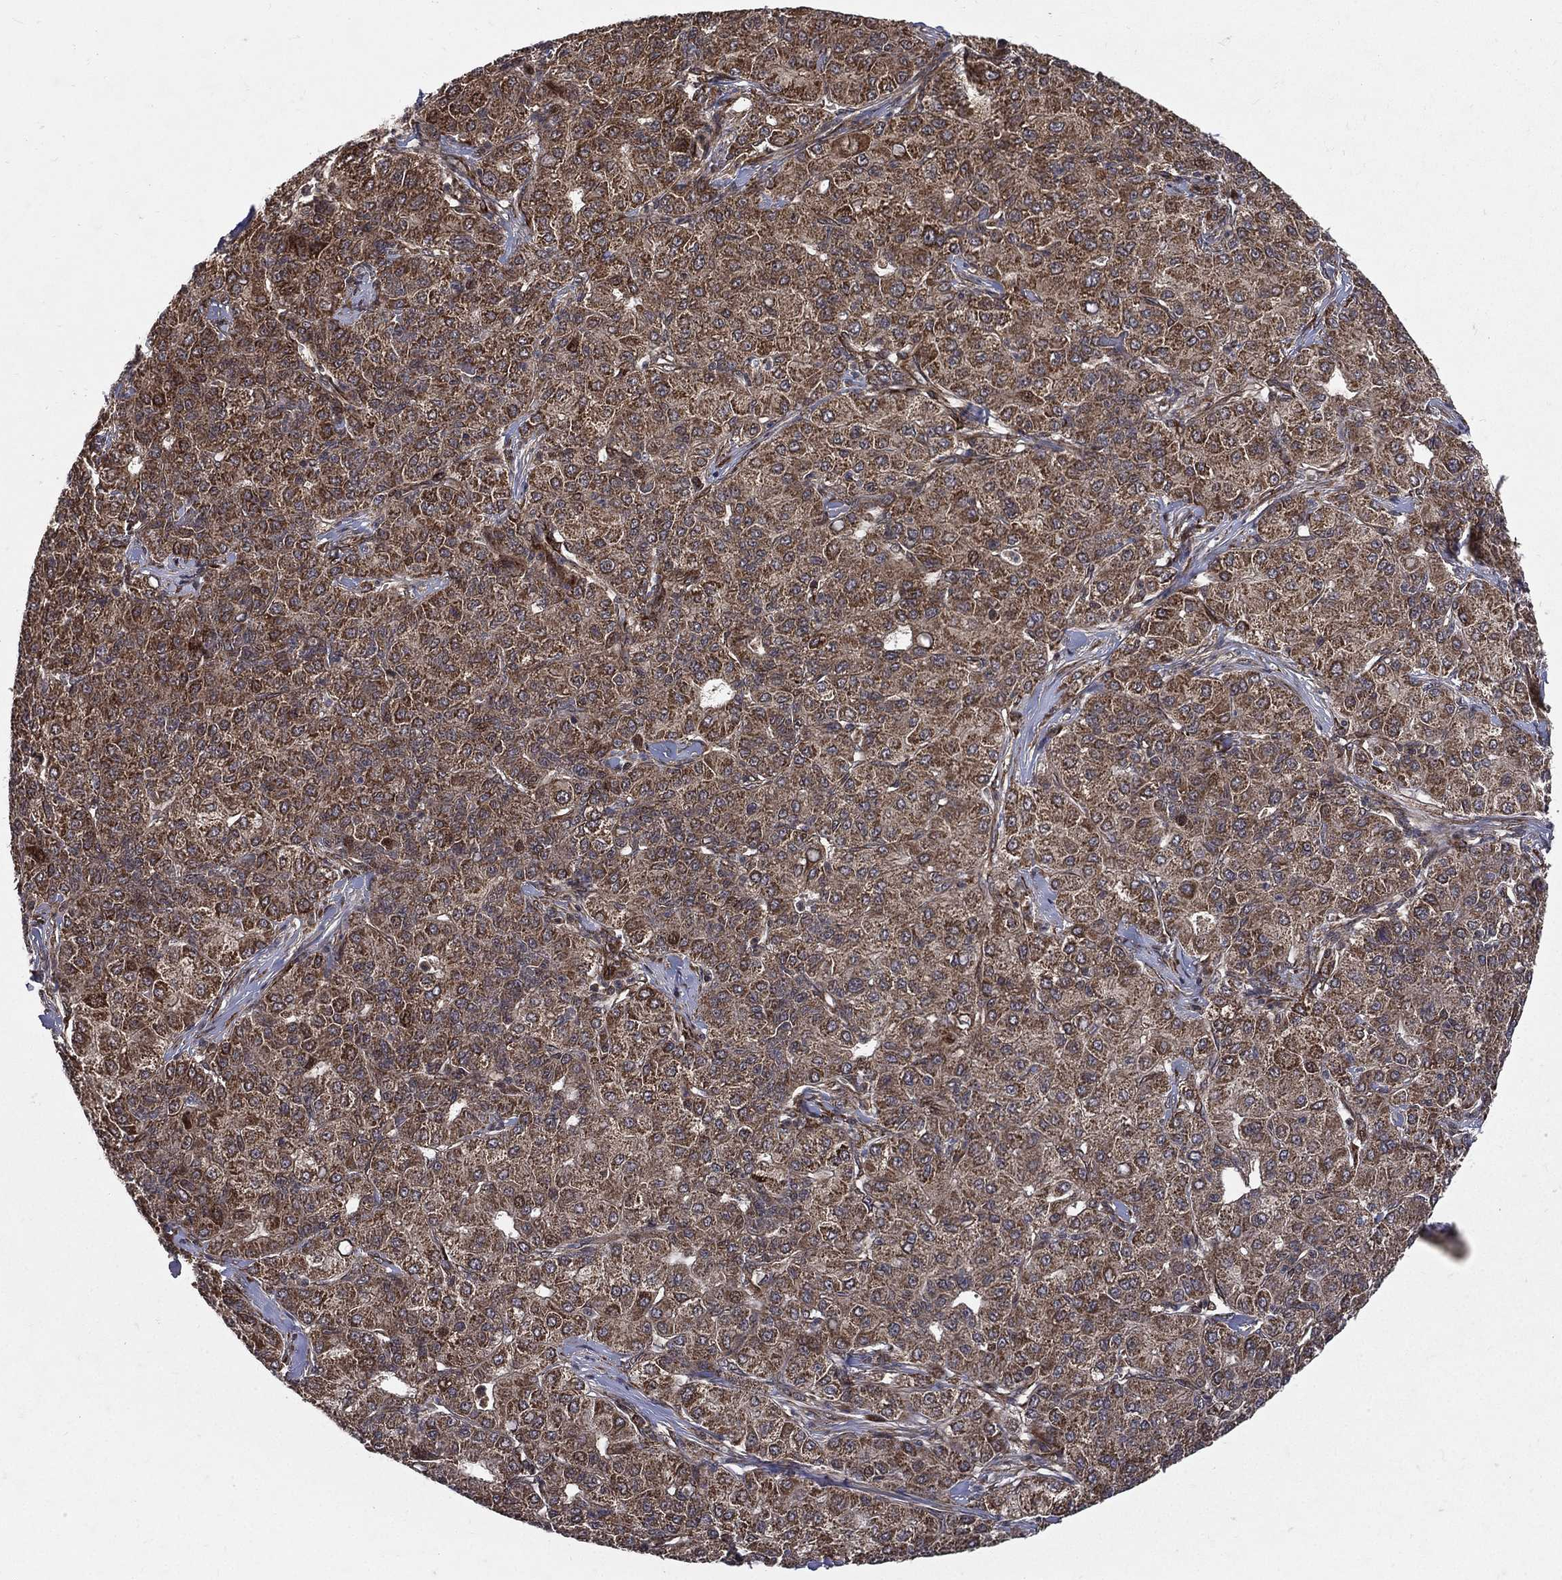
{"staining": {"intensity": "strong", "quantity": "25%-75%", "location": "cytoplasmic/membranous"}, "tissue": "liver cancer", "cell_type": "Tumor cells", "image_type": "cancer", "snomed": [{"axis": "morphology", "description": "Carcinoma, Hepatocellular, NOS"}, {"axis": "topography", "description": "Liver"}], "caption": "Tumor cells display strong cytoplasmic/membranous expression in approximately 25%-75% of cells in hepatocellular carcinoma (liver). The staining was performed using DAB (3,3'-diaminobenzidine) to visualize the protein expression in brown, while the nuclei were stained in blue with hematoxylin (Magnification: 20x).", "gene": "RAB11FIP4", "patient": {"sex": "male", "age": 65}}